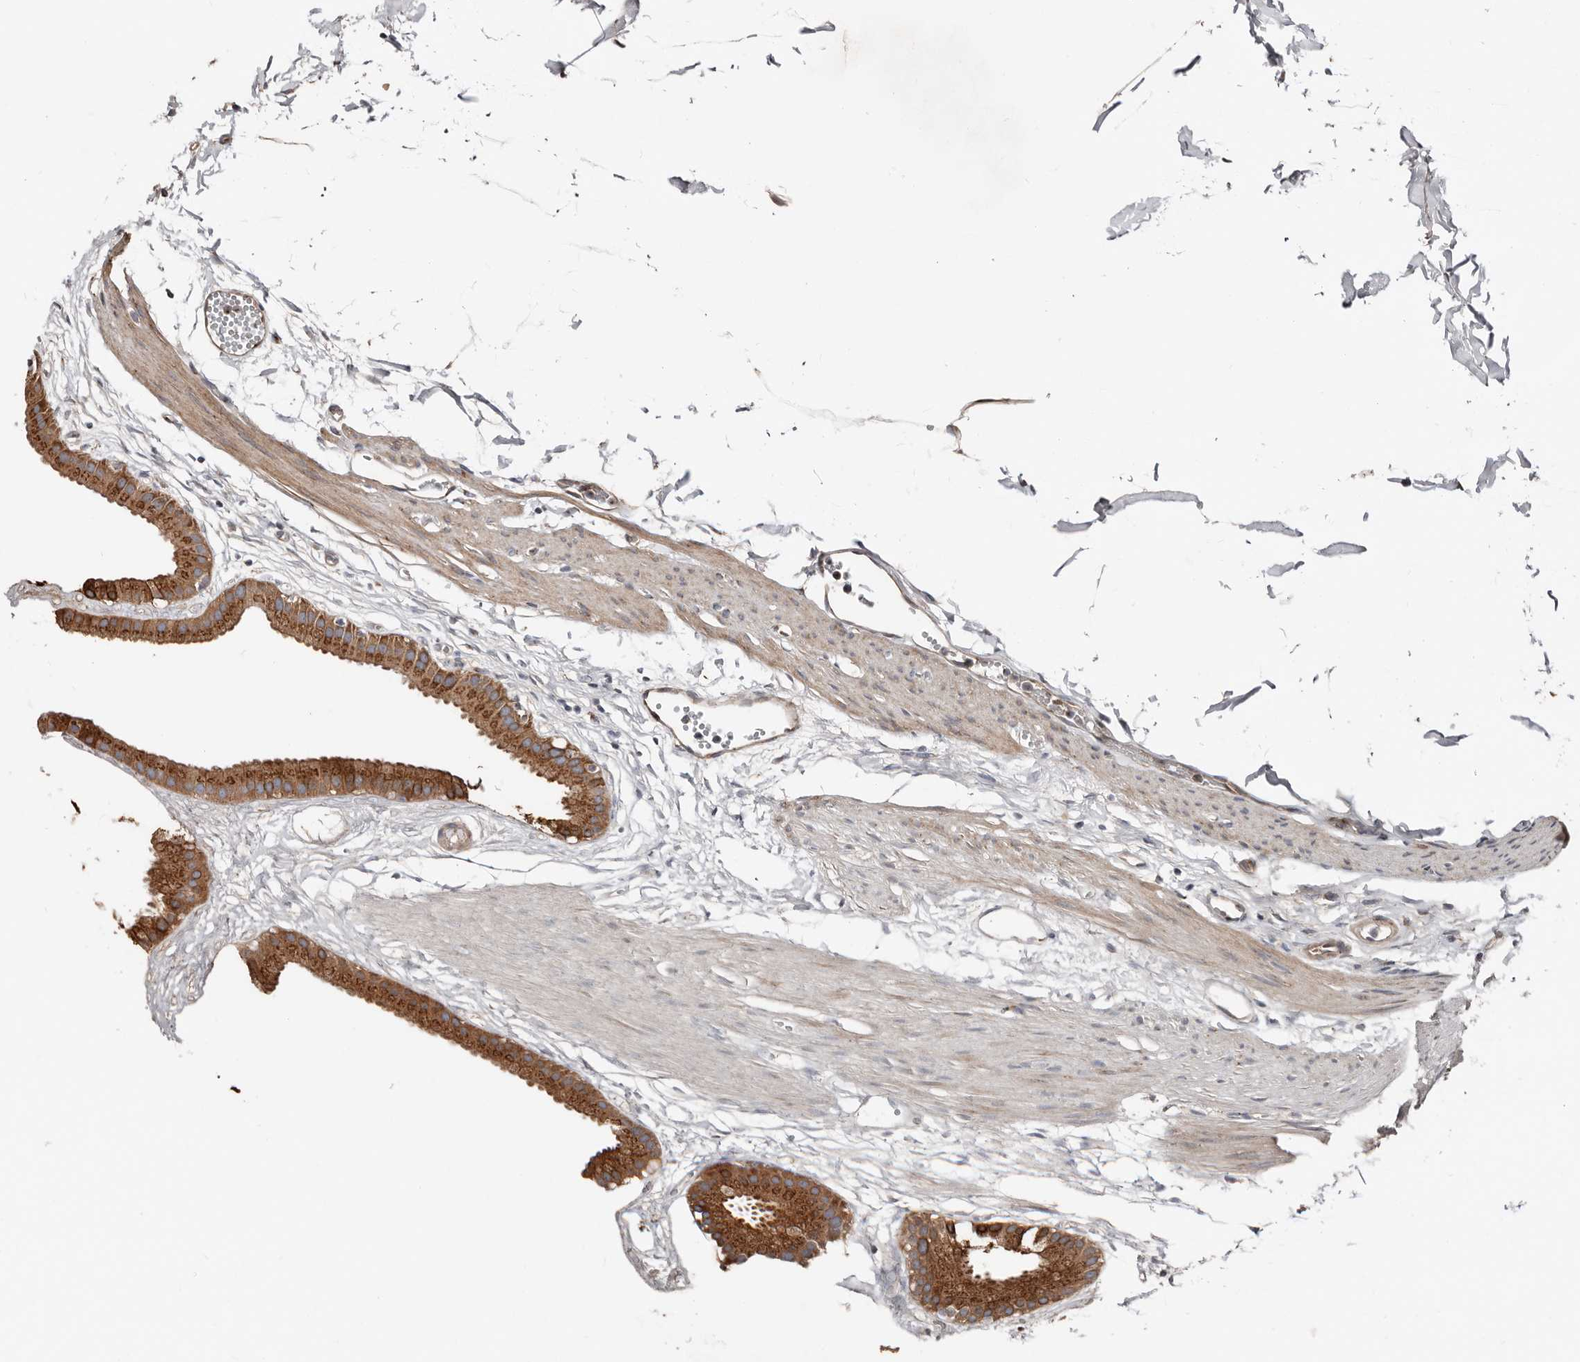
{"staining": {"intensity": "strong", "quantity": ">75%", "location": "cytoplasmic/membranous"}, "tissue": "gallbladder", "cell_type": "Glandular cells", "image_type": "normal", "snomed": [{"axis": "morphology", "description": "Normal tissue, NOS"}, {"axis": "topography", "description": "Gallbladder"}], "caption": "IHC photomicrograph of unremarkable gallbladder: gallbladder stained using IHC shows high levels of strong protein expression localized specifically in the cytoplasmic/membranous of glandular cells, appearing as a cytoplasmic/membranous brown color.", "gene": "COG1", "patient": {"sex": "female", "age": 64}}